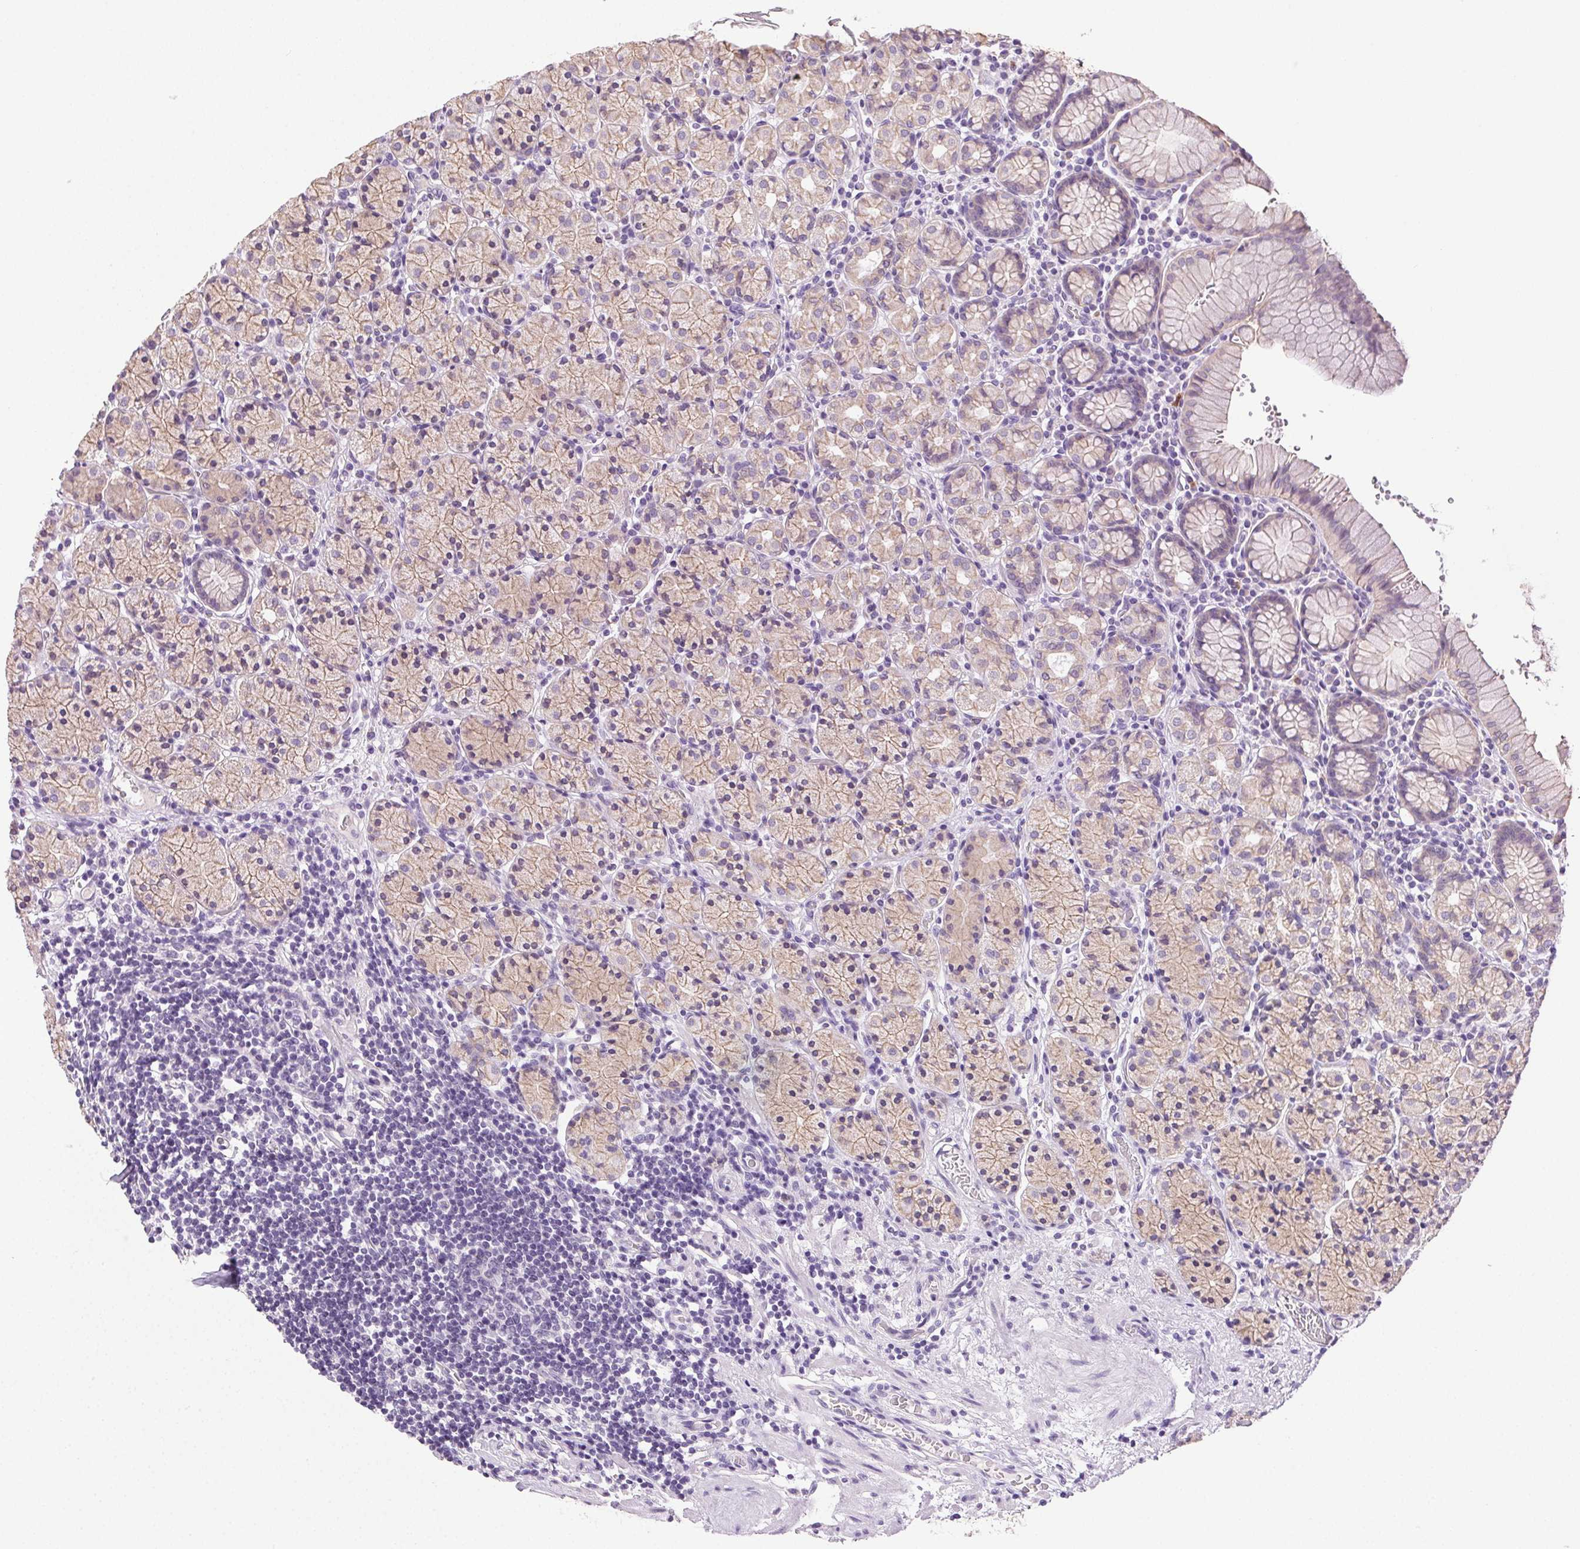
{"staining": {"intensity": "moderate", "quantity": "25%-75%", "location": "cytoplasmic/membranous"}, "tissue": "stomach", "cell_type": "Glandular cells", "image_type": "normal", "snomed": [{"axis": "morphology", "description": "Normal tissue, NOS"}, {"axis": "topography", "description": "Stomach, upper"}, {"axis": "topography", "description": "Stomach"}], "caption": "Stomach stained with DAB immunohistochemistry displays medium levels of moderate cytoplasmic/membranous expression in about 25%-75% of glandular cells. The staining was performed using DAB, with brown indicating positive protein expression. Nuclei are stained blue with hematoxylin.", "gene": "CLDN10", "patient": {"sex": "male", "age": 62}}